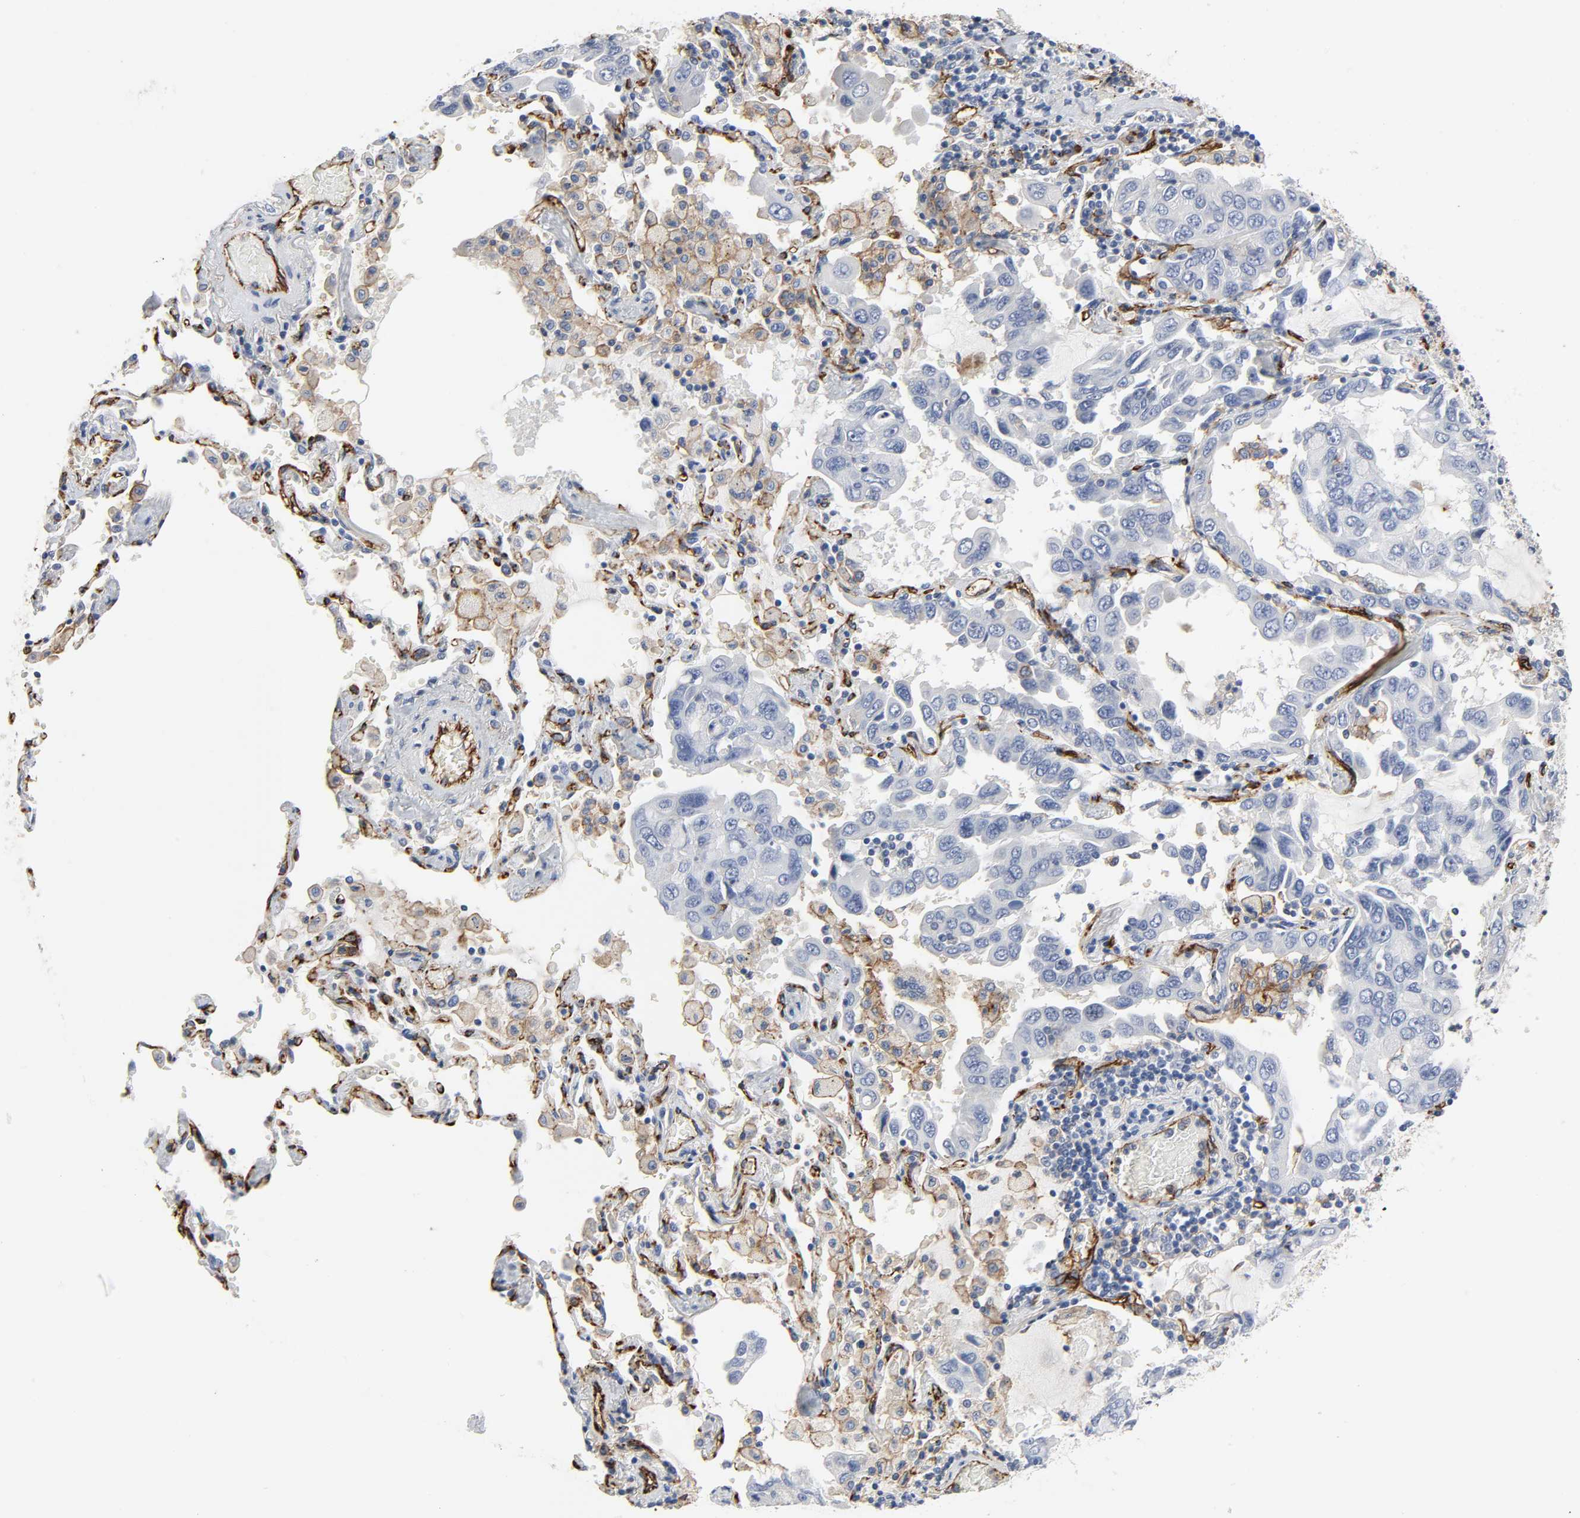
{"staining": {"intensity": "negative", "quantity": "none", "location": "none"}, "tissue": "lung cancer", "cell_type": "Tumor cells", "image_type": "cancer", "snomed": [{"axis": "morphology", "description": "Adenocarcinoma, NOS"}, {"axis": "topography", "description": "Lung"}], "caption": "High magnification brightfield microscopy of lung cancer (adenocarcinoma) stained with DAB (3,3'-diaminobenzidine) (brown) and counterstained with hematoxylin (blue): tumor cells show no significant staining.", "gene": "PECAM1", "patient": {"sex": "male", "age": 64}}